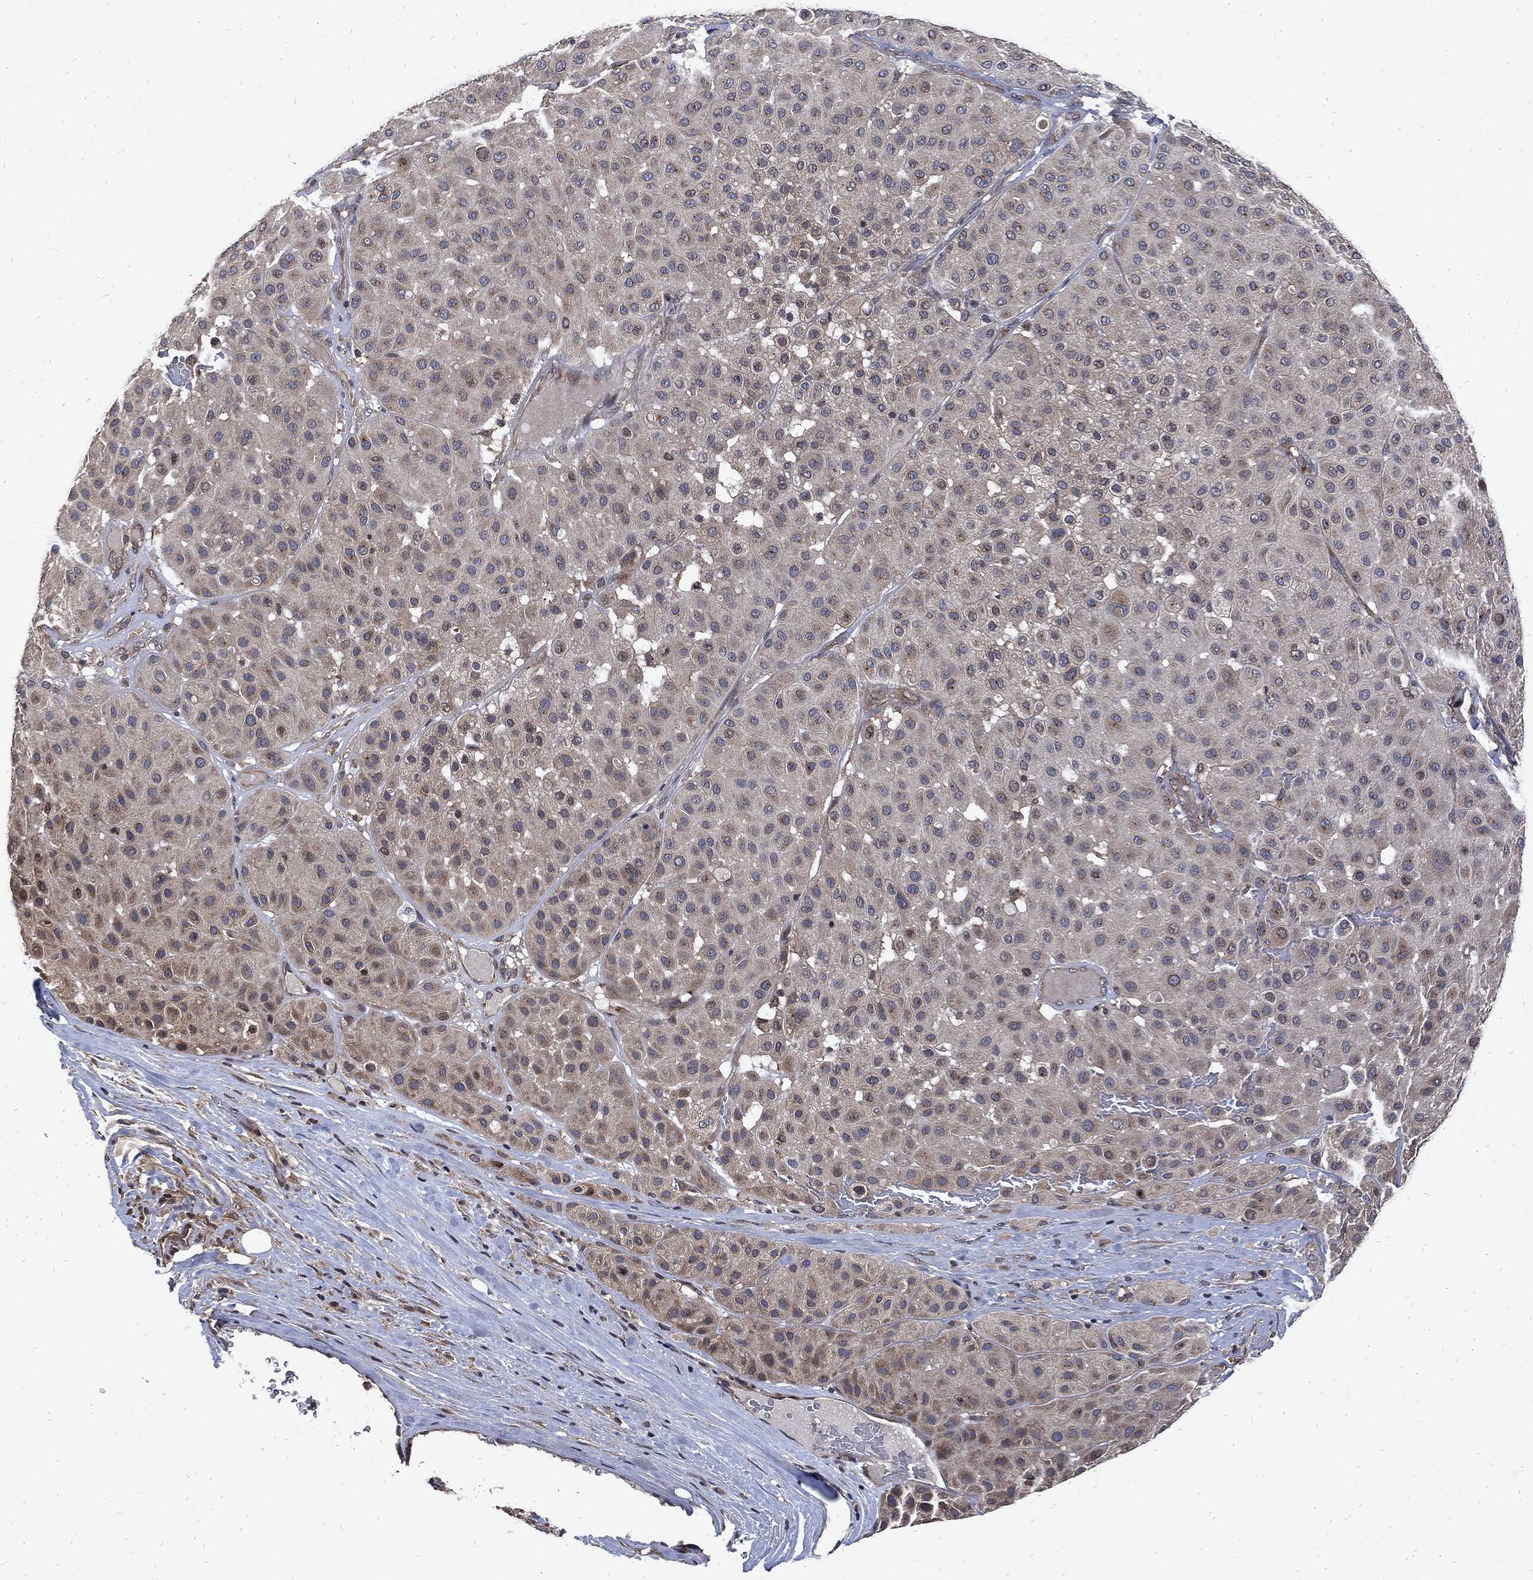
{"staining": {"intensity": "weak", "quantity": "<25%", "location": "cytoplasmic/membranous"}, "tissue": "melanoma", "cell_type": "Tumor cells", "image_type": "cancer", "snomed": [{"axis": "morphology", "description": "Malignant melanoma, Metastatic site"}, {"axis": "topography", "description": "Smooth muscle"}], "caption": "The micrograph shows no significant expression in tumor cells of malignant melanoma (metastatic site). (DAB (3,3'-diaminobenzidine) immunohistochemistry (IHC), high magnification).", "gene": "DCTN1", "patient": {"sex": "male", "age": 41}}